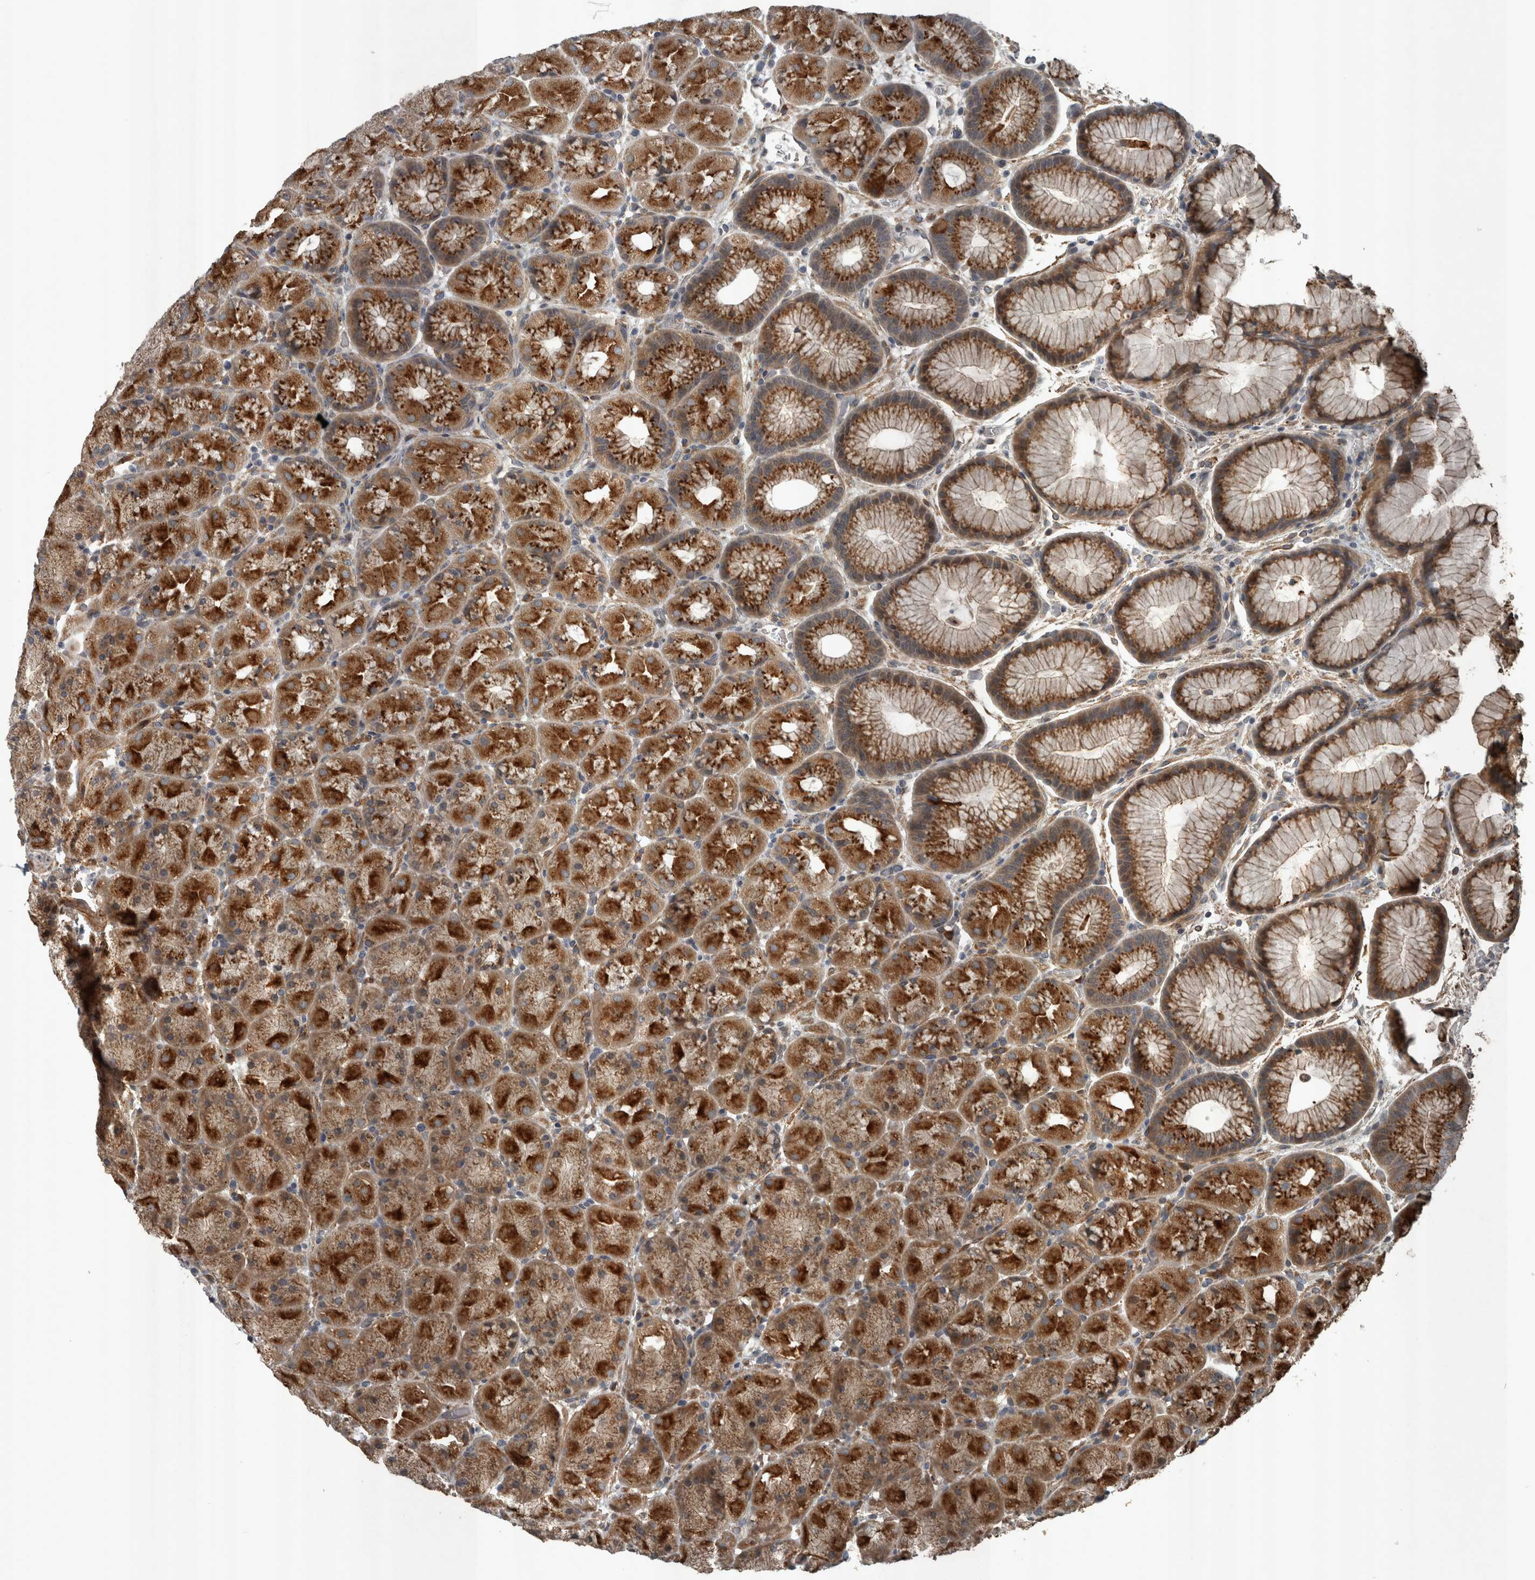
{"staining": {"intensity": "strong", "quantity": ">75%", "location": "cytoplasmic/membranous"}, "tissue": "stomach", "cell_type": "Glandular cells", "image_type": "normal", "snomed": [{"axis": "morphology", "description": "Normal tissue, NOS"}, {"axis": "topography", "description": "Stomach, upper"}, {"axis": "topography", "description": "Stomach"}], "caption": "This histopathology image demonstrates immunohistochemistry staining of normal stomach, with high strong cytoplasmic/membranous staining in approximately >75% of glandular cells.", "gene": "ZNF345", "patient": {"sex": "male", "age": 48}}